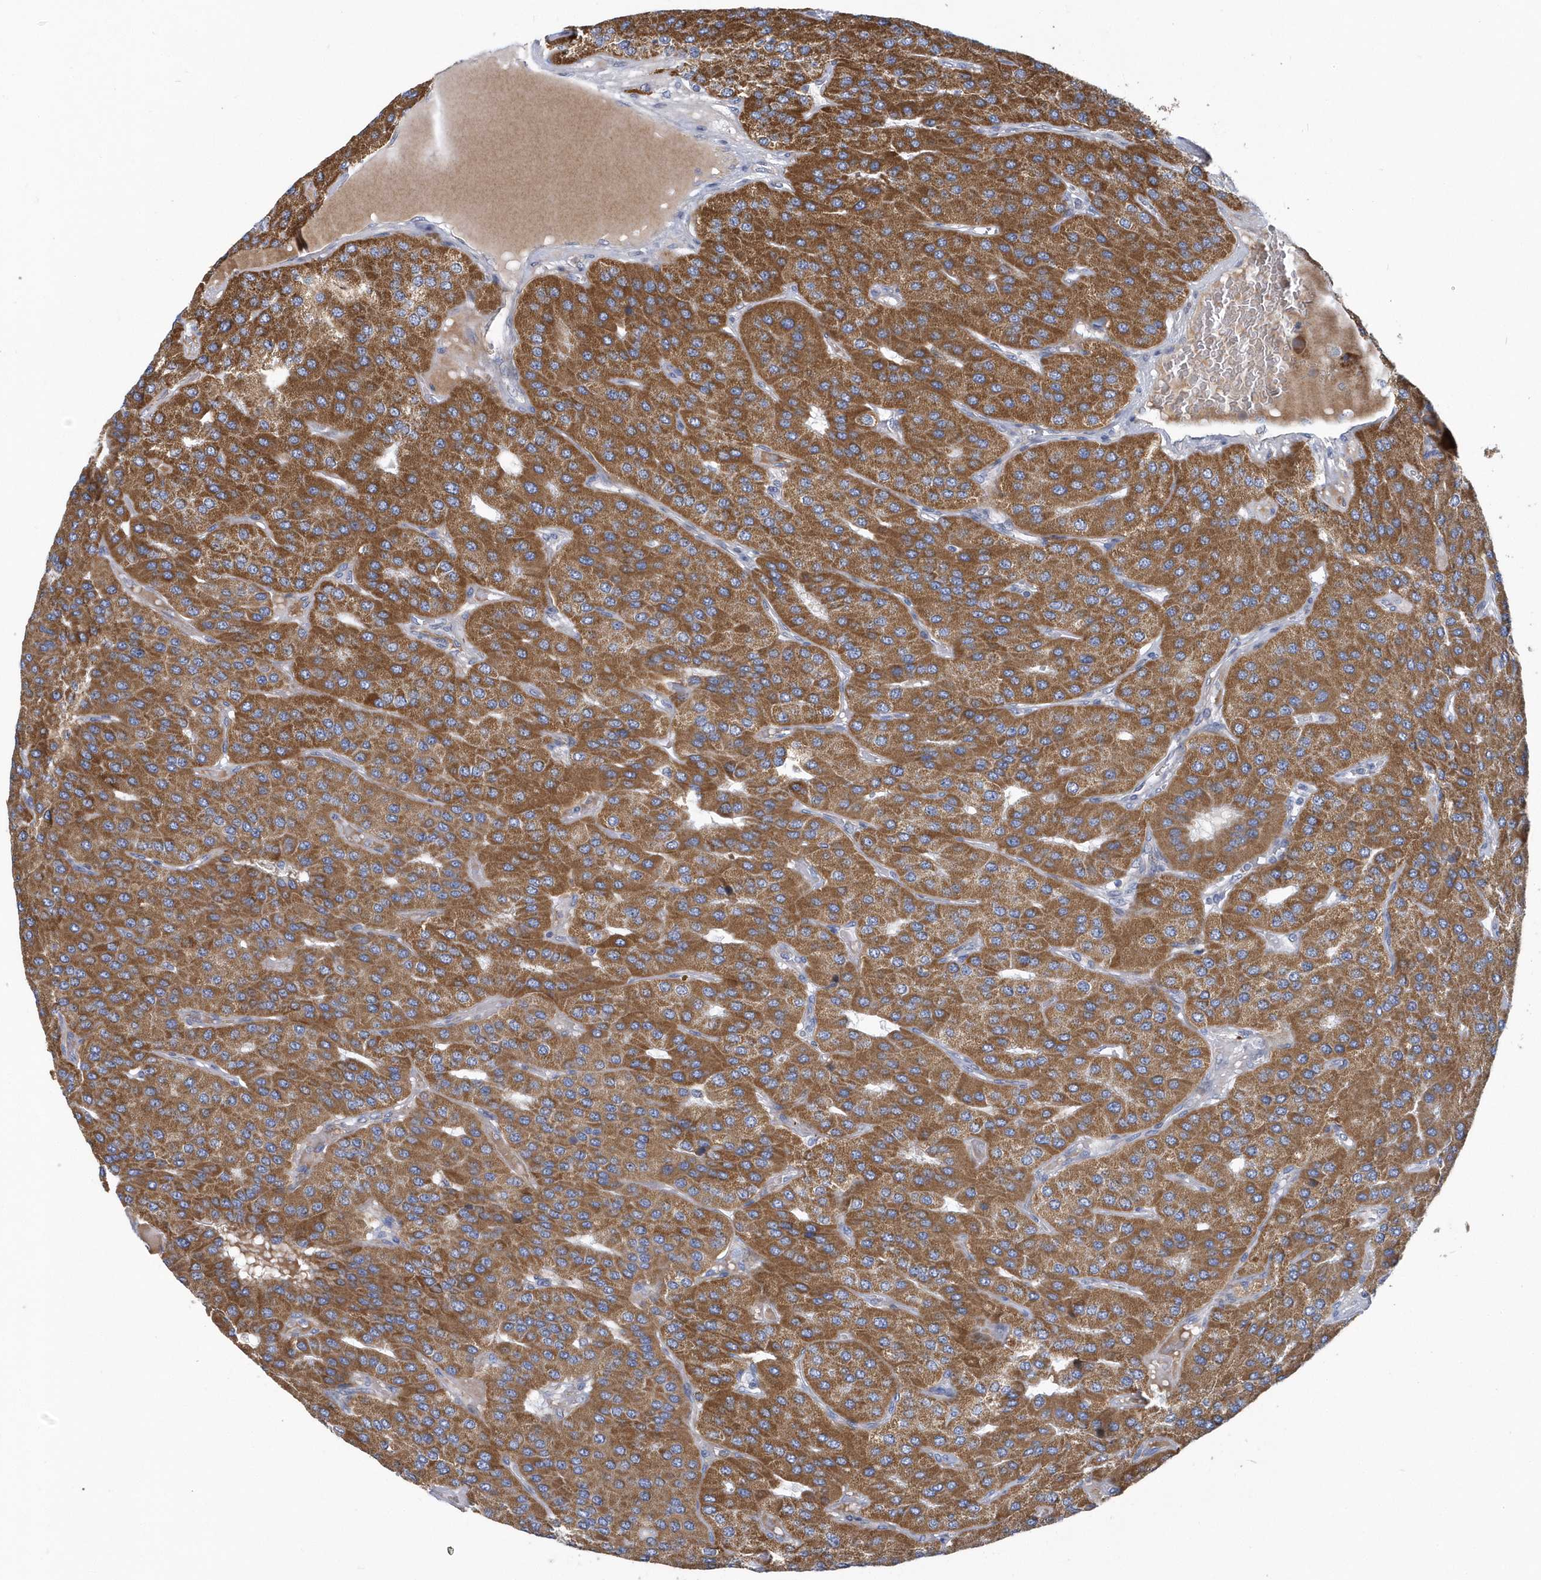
{"staining": {"intensity": "moderate", "quantity": ">75%", "location": "cytoplasmic/membranous"}, "tissue": "parathyroid gland", "cell_type": "Glandular cells", "image_type": "normal", "snomed": [{"axis": "morphology", "description": "Normal tissue, NOS"}, {"axis": "morphology", "description": "Adenoma, NOS"}, {"axis": "topography", "description": "Parathyroid gland"}], "caption": "IHC image of benign parathyroid gland stained for a protein (brown), which displays medium levels of moderate cytoplasmic/membranous positivity in approximately >75% of glandular cells.", "gene": "VWA5B2", "patient": {"sex": "female", "age": 86}}